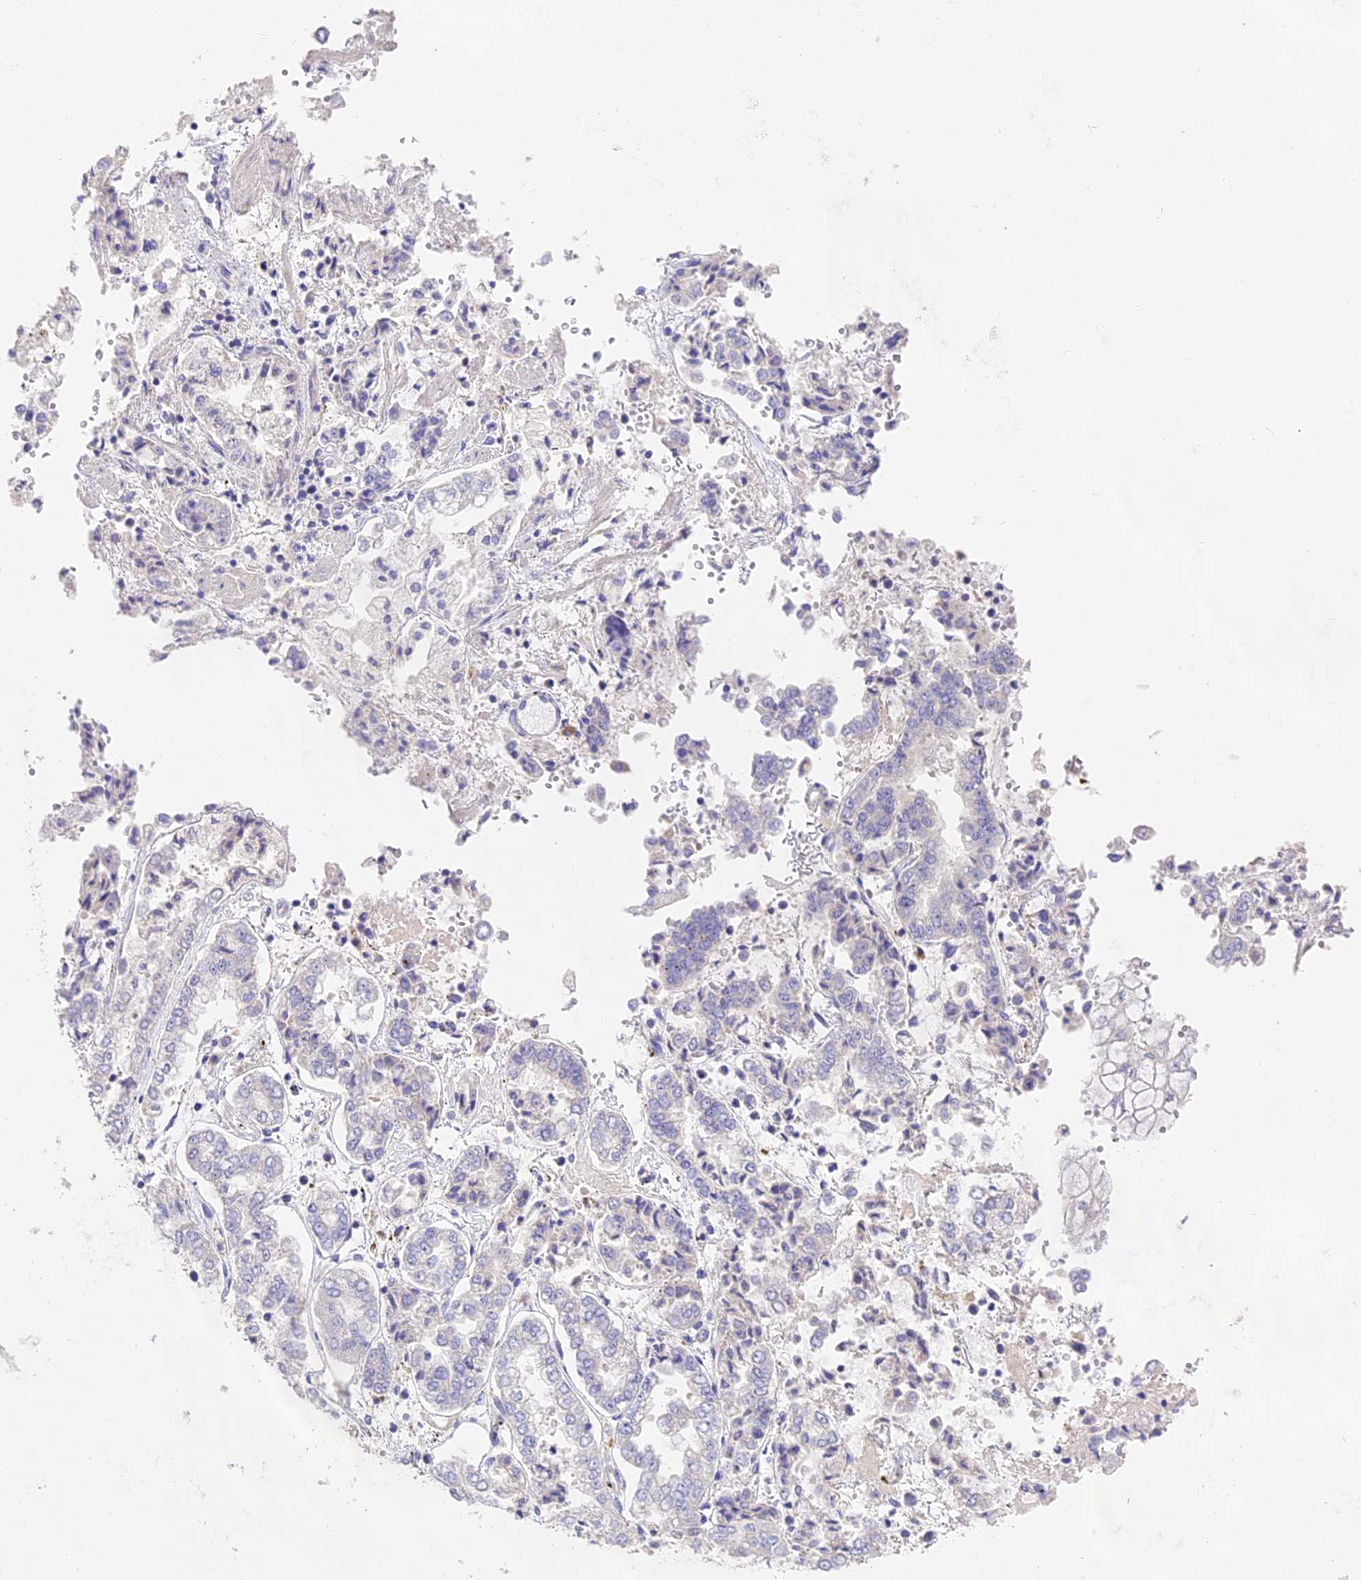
{"staining": {"intensity": "negative", "quantity": "none", "location": "none"}, "tissue": "stomach cancer", "cell_type": "Tumor cells", "image_type": "cancer", "snomed": [{"axis": "morphology", "description": "Adenocarcinoma, NOS"}, {"axis": "topography", "description": "Stomach"}], "caption": "Immunohistochemistry (IHC) of stomach cancer reveals no expression in tumor cells.", "gene": "LYPD6", "patient": {"sex": "male", "age": 76}}